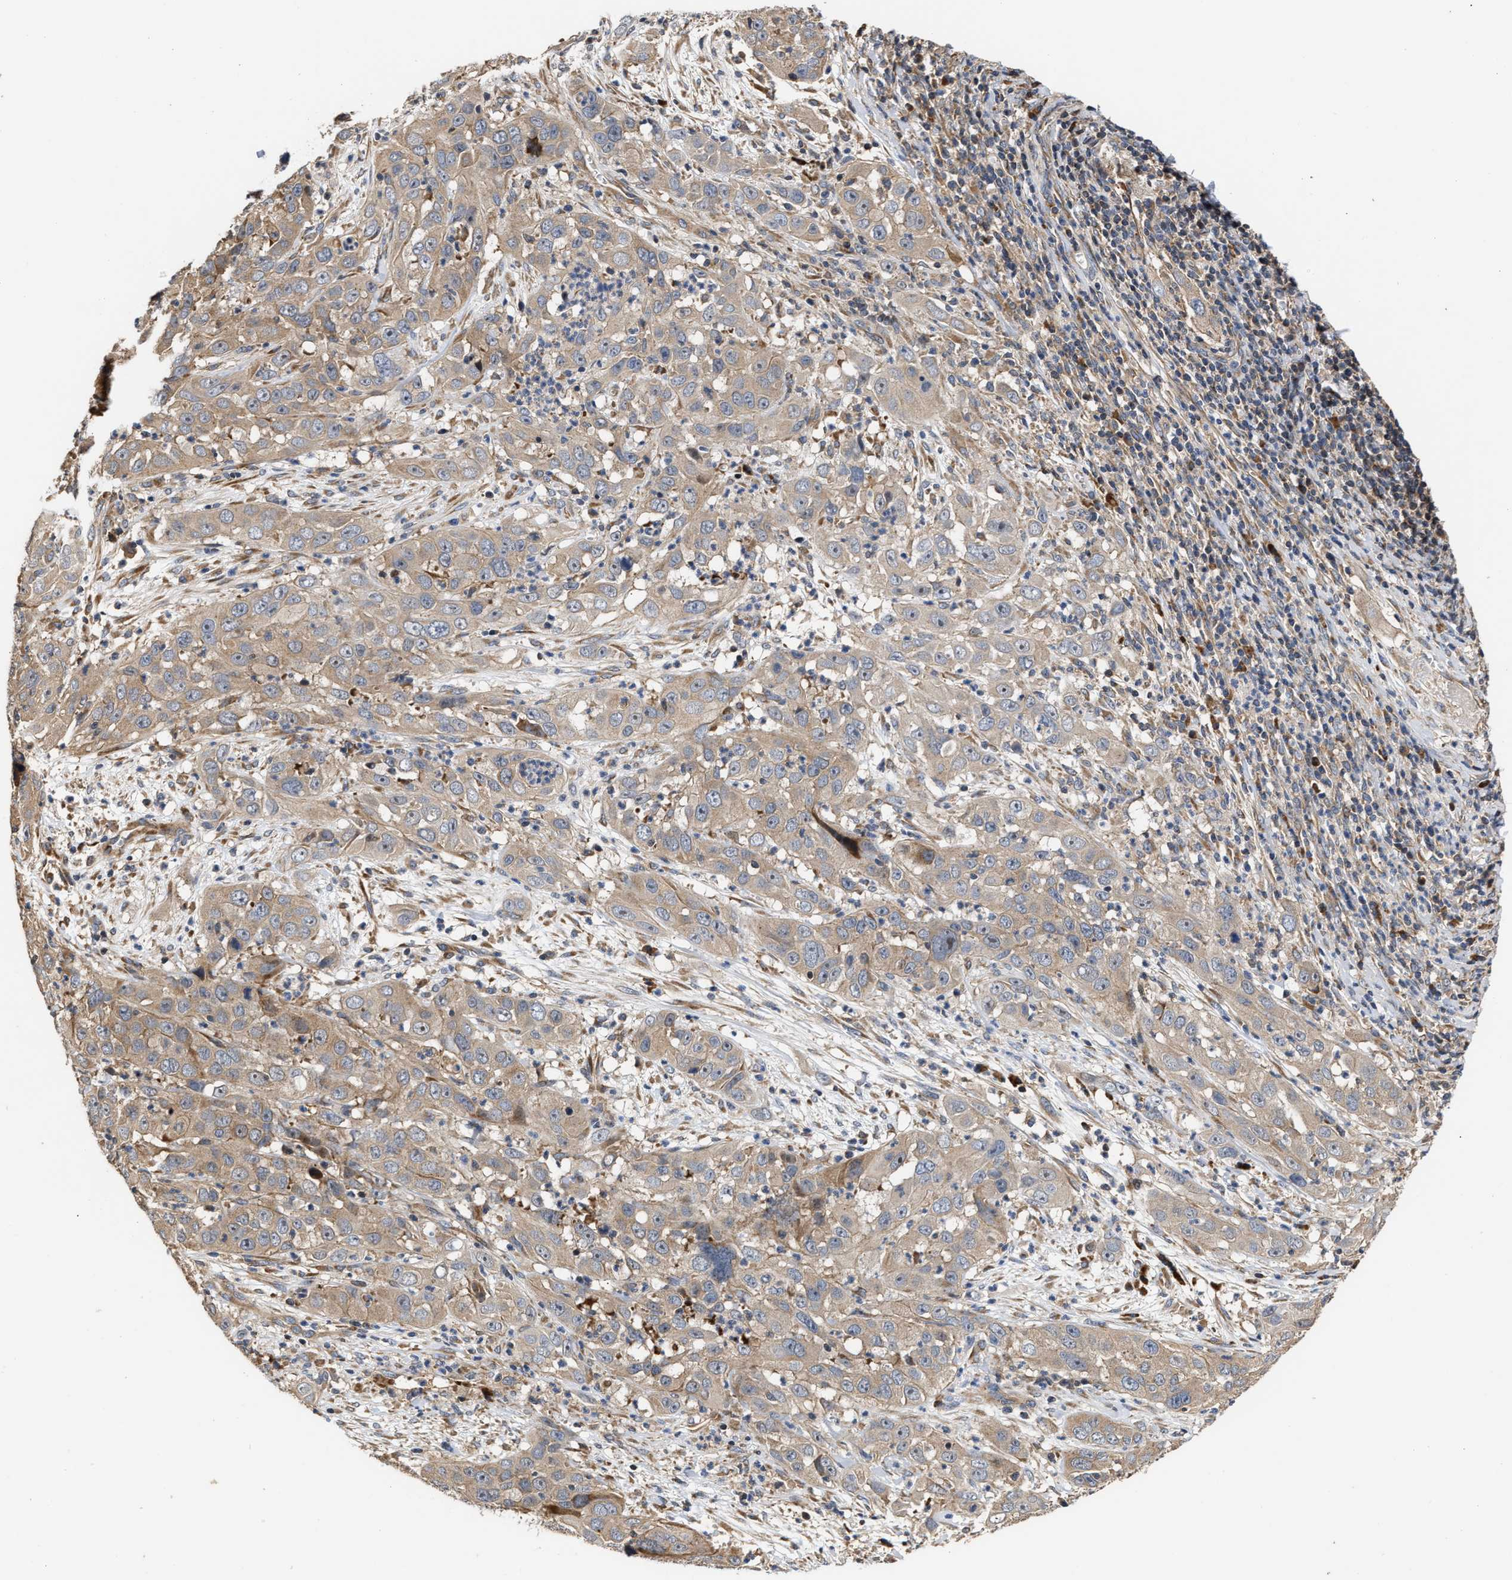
{"staining": {"intensity": "moderate", "quantity": ">75%", "location": "cytoplasmic/membranous"}, "tissue": "cervical cancer", "cell_type": "Tumor cells", "image_type": "cancer", "snomed": [{"axis": "morphology", "description": "Squamous cell carcinoma, NOS"}, {"axis": "topography", "description": "Cervix"}], "caption": "The histopathology image shows a brown stain indicating the presence of a protein in the cytoplasmic/membranous of tumor cells in cervical cancer (squamous cell carcinoma). Using DAB (3,3'-diaminobenzidine) (brown) and hematoxylin (blue) stains, captured at high magnification using brightfield microscopy.", "gene": "CLIP2", "patient": {"sex": "female", "age": 32}}